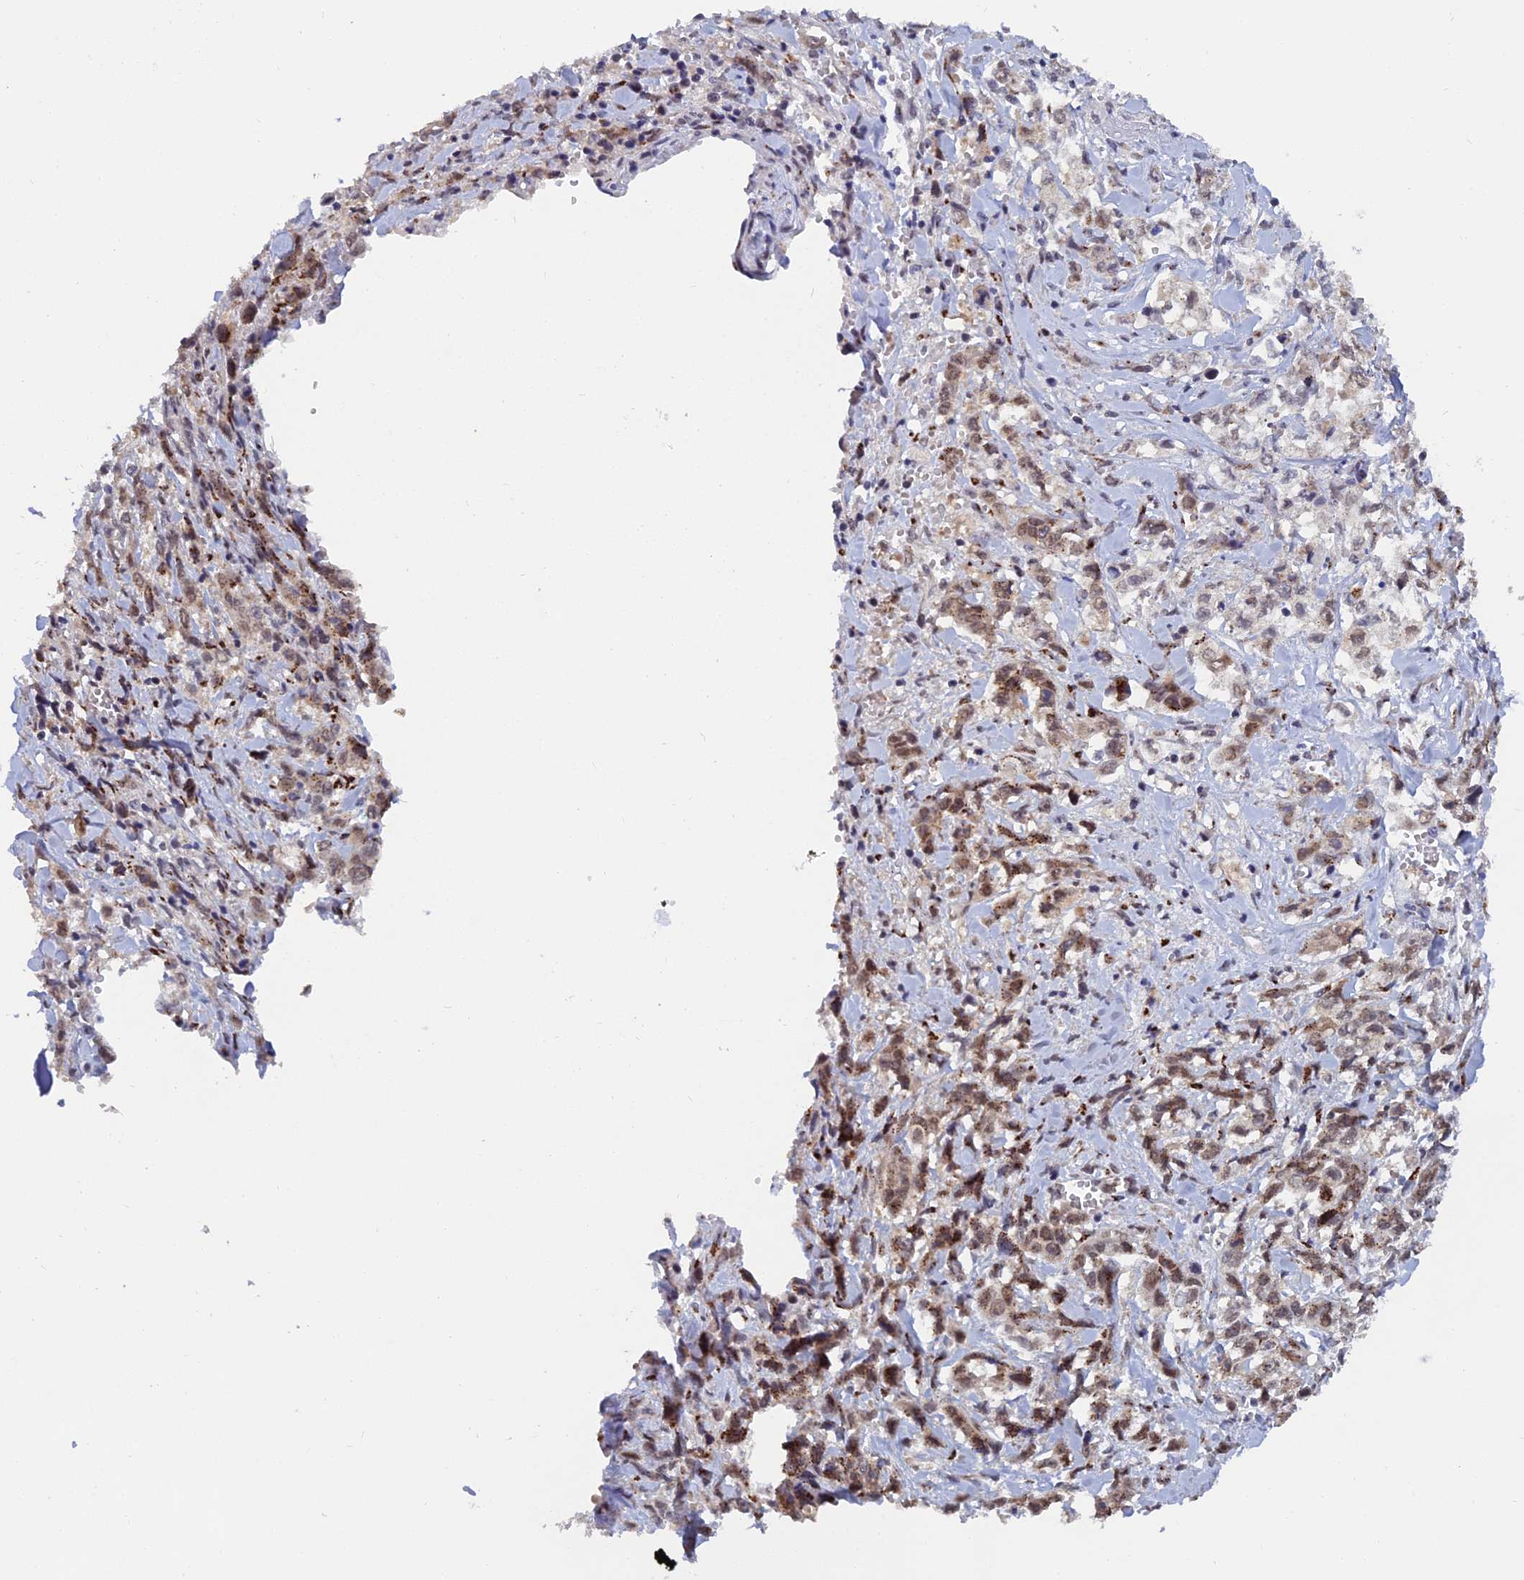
{"staining": {"intensity": "moderate", "quantity": ">75%", "location": "cytoplasmic/membranous,nuclear"}, "tissue": "stomach cancer", "cell_type": "Tumor cells", "image_type": "cancer", "snomed": [{"axis": "morphology", "description": "Adenocarcinoma, NOS"}, {"axis": "topography", "description": "Stomach, upper"}], "caption": "Tumor cells show moderate cytoplasmic/membranous and nuclear expression in approximately >75% of cells in adenocarcinoma (stomach). (DAB IHC with brightfield microscopy, high magnification).", "gene": "THOC3", "patient": {"sex": "male", "age": 62}}